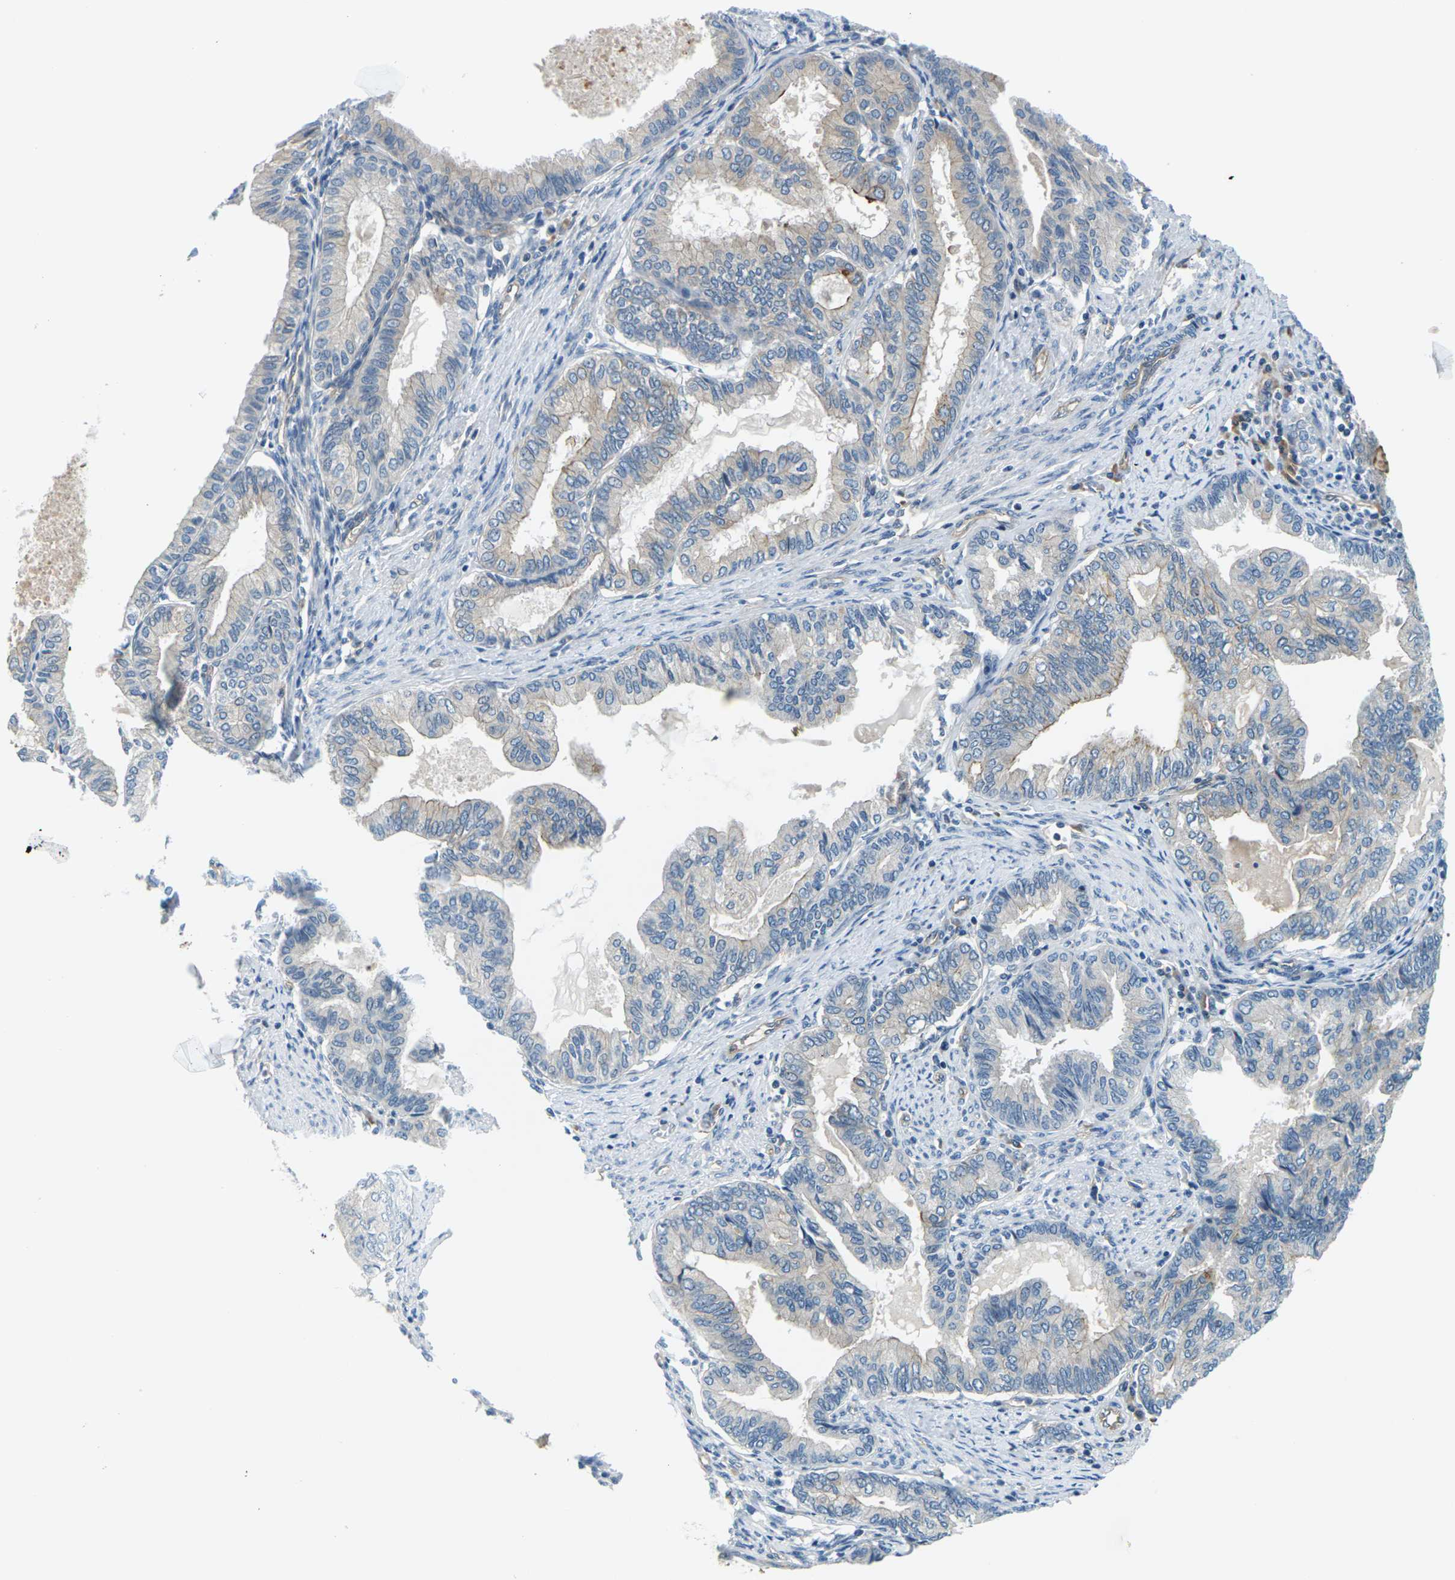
{"staining": {"intensity": "moderate", "quantity": "<25%", "location": "cytoplasmic/membranous"}, "tissue": "endometrial cancer", "cell_type": "Tumor cells", "image_type": "cancer", "snomed": [{"axis": "morphology", "description": "Adenocarcinoma, NOS"}, {"axis": "topography", "description": "Endometrium"}], "caption": "High-power microscopy captured an IHC histopathology image of endometrial cancer (adenocarcinoma), revealing moderate cytoplasmic/membranous staining in about <25% of tumor cells.", "gene": "SLC13A3", "patient": {"sex": "female", "age": 86}}